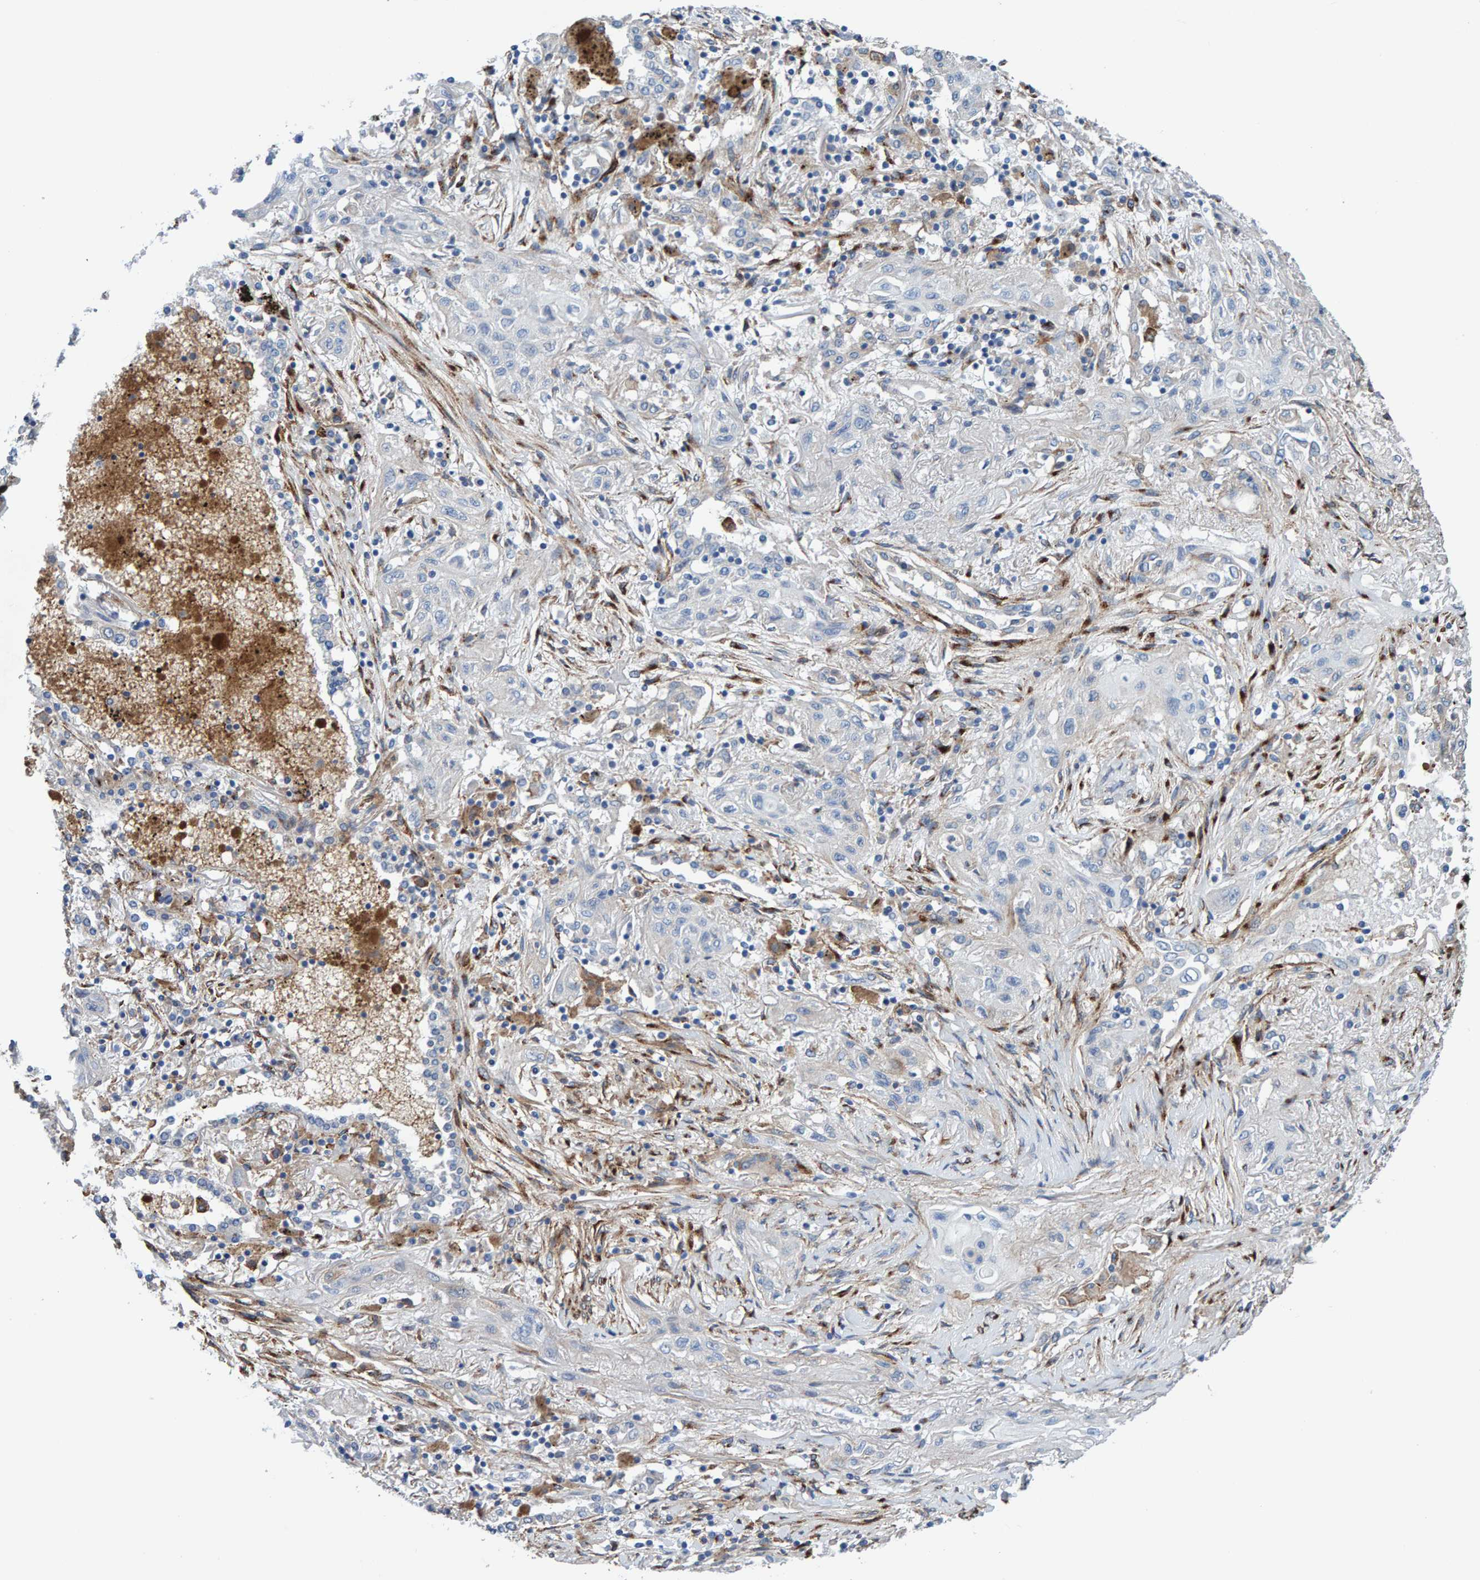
{"staining": {"intensity": "negative", "quantity": "none", "location": "none"}, "tissue": "lung cancer", "cell_type": "Tumor cells", "image_type": "cancer", "snomed": [{"axis": "morphology", "description": "Squamous cell carcinoma, NOS"}, {"axis": "topography", "description": "Lung"}], "caption": "DAB immunohistochemical staining of lung cancer shows no significant positivity in tumor cells. (Stains: DAB (3,3'-diaminobenzidine) IHC with hematoxylin counter stain, Microscopy: brightfield microscopy at high magnification).", "gene": "LRP1", "patient": {"sex": "female", "age": 47}}